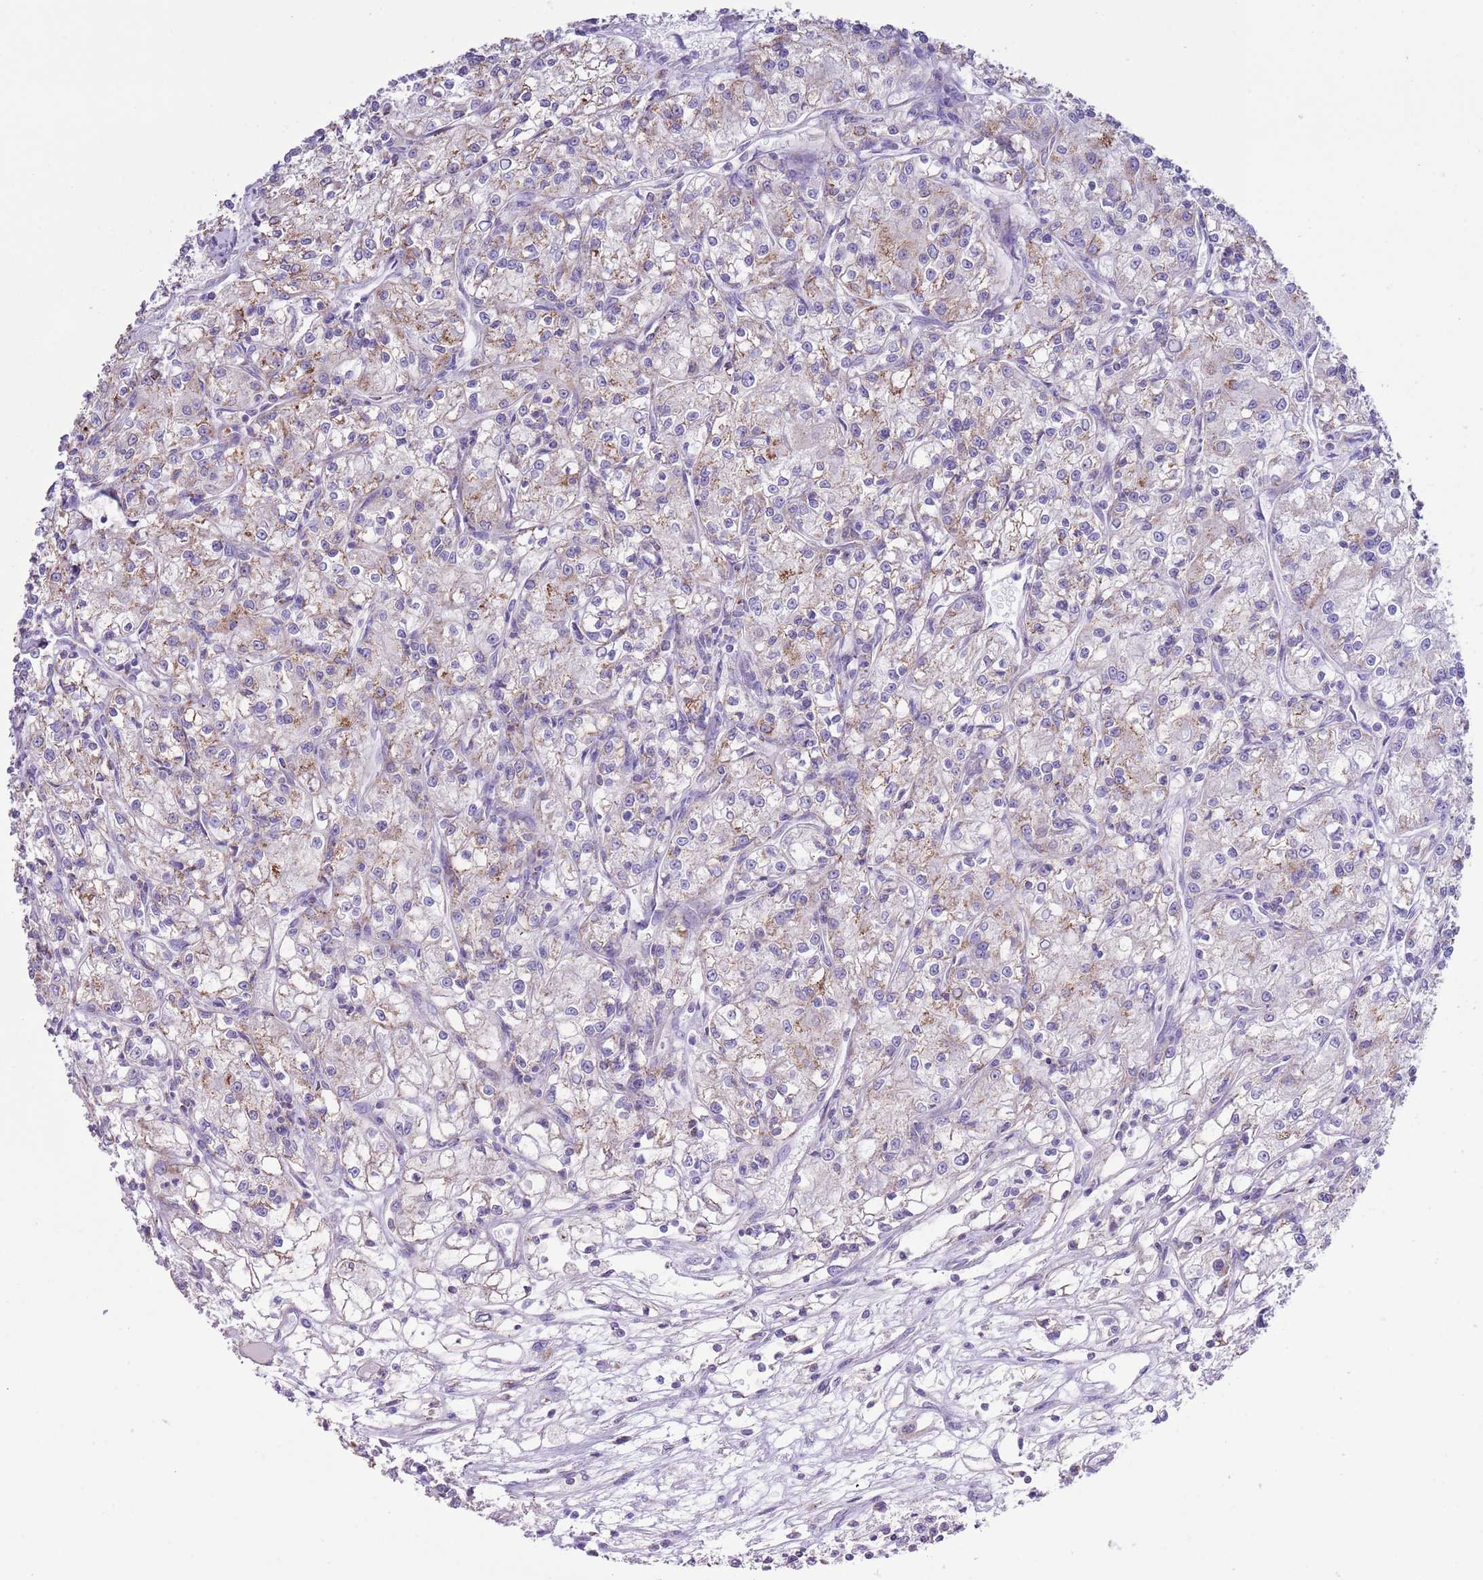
{"staining": {"intensity": "weak", "quantity": "25%-75%", "location": "cytoplasmic/membranous"}, "tissue": "renal cancer", "cell_type": "Tumor cells", "image_type": "cancer", "snomed": [{"axis": "morphology", "description": "Adenocarcinoma, NOS"}, {"axis": "topography", "description": "Kidney"}], "caption": "IHC of human renal adenocarcinoma shows low levels of weak cytoplasmic/membranous positivity in approximately 25%-75% of tumor cells.", "gene": "ATP6V1B1", "patient": {"sex": "female", "age": 59}}